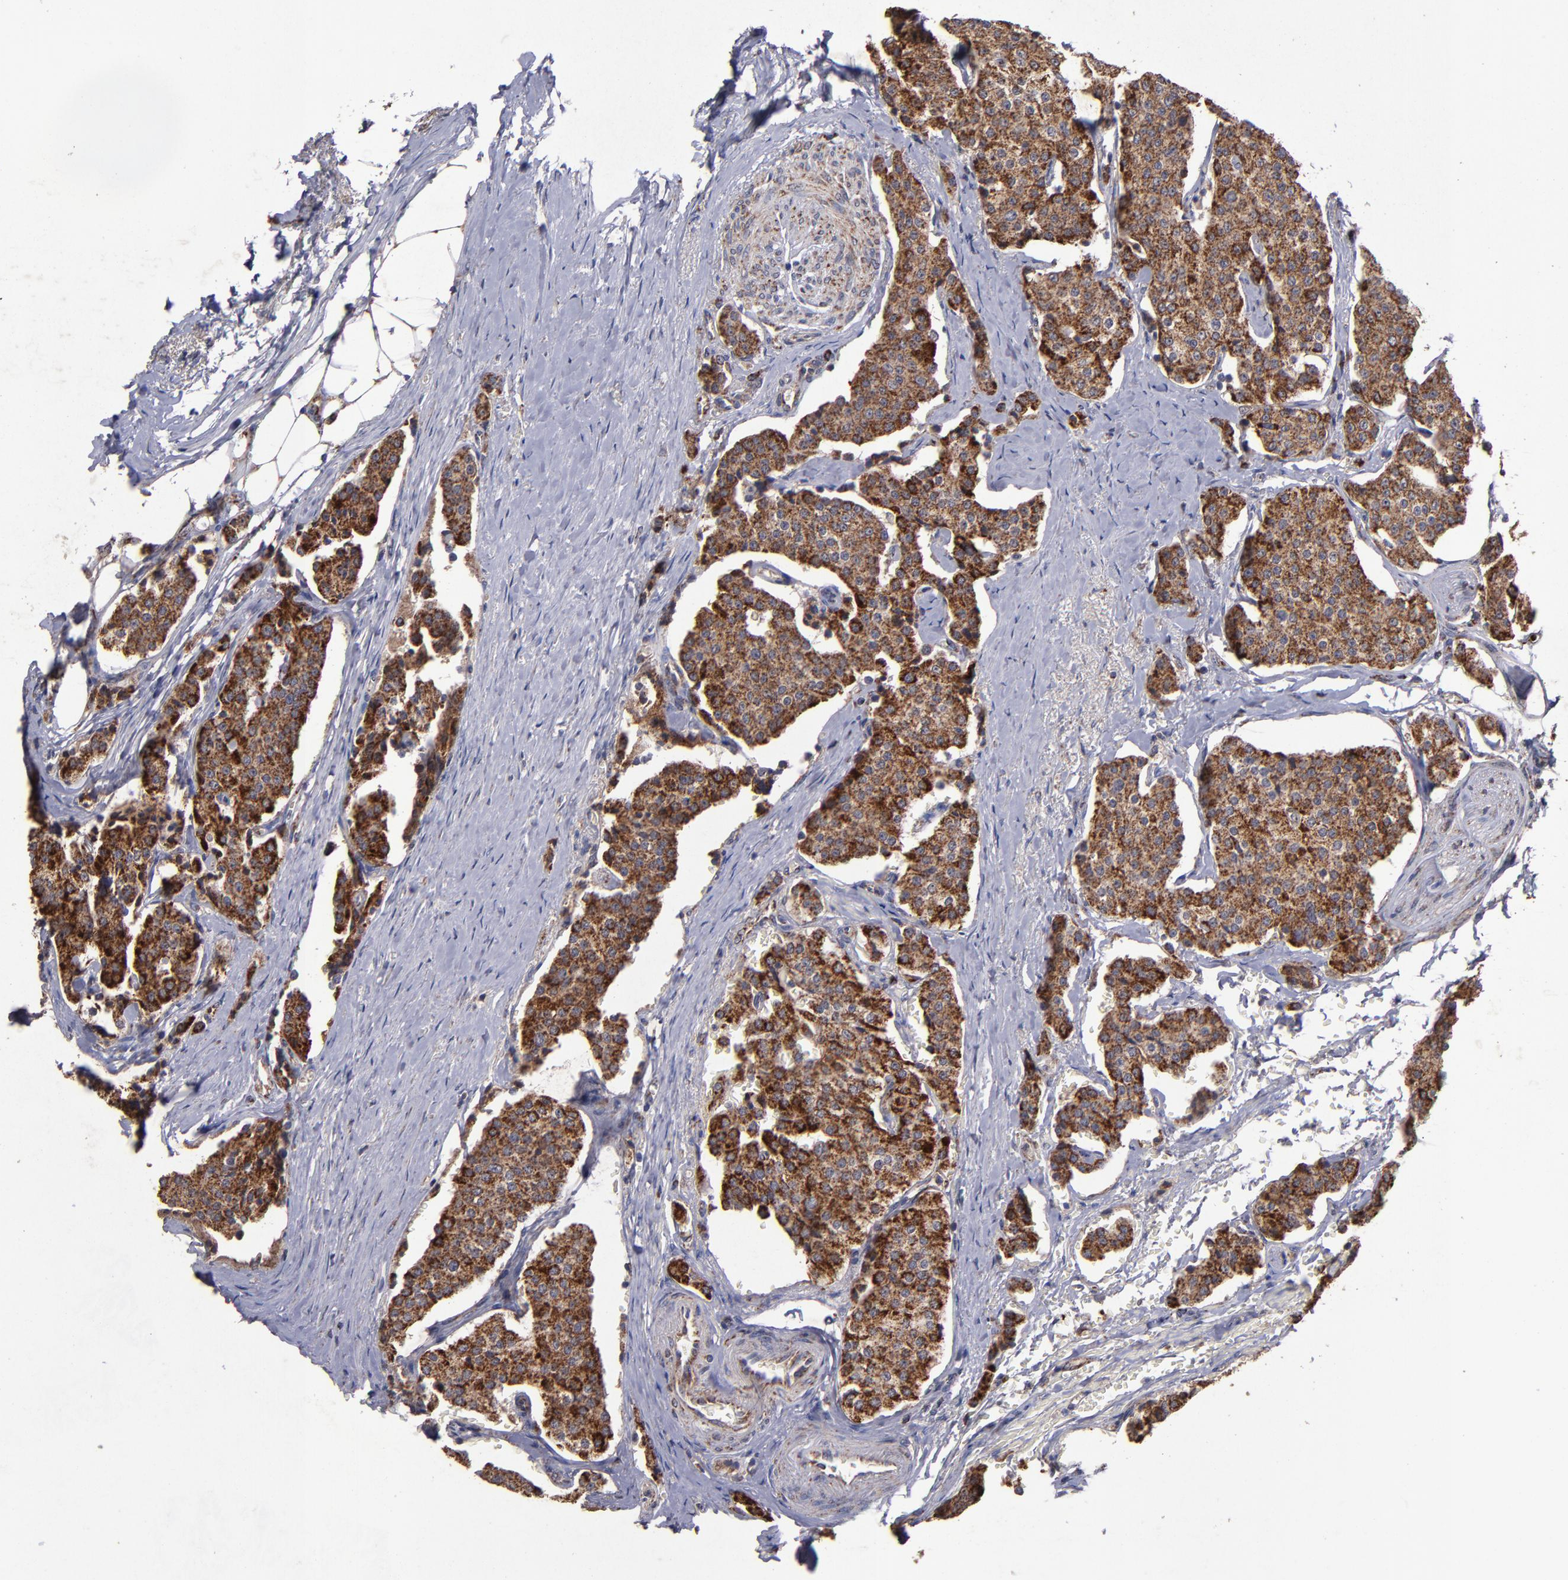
{"staining": {"intensity": "strong", "quantity": ">75%", "location": "cytoplasmic/membranous"}, "tissue": "carcinoid", "cell_type": "Tumor cells", "image_type": "cancer", "snomed": [{"axis": "morphology", "description": "Carcinoid, malignant, NOS"}, {"axis": "topography", "description": "Colon"}], "caption": "Immunohistochemical staining of malignant carcinoid shows high levels of strong cytoplasmic/membranous expression in about >75% of tumor cells. (DAB = brown stain, brightfield microscopy at high magnification).", "gene": "TIMM9", "patient": {"sex": "female", "age": 61}}